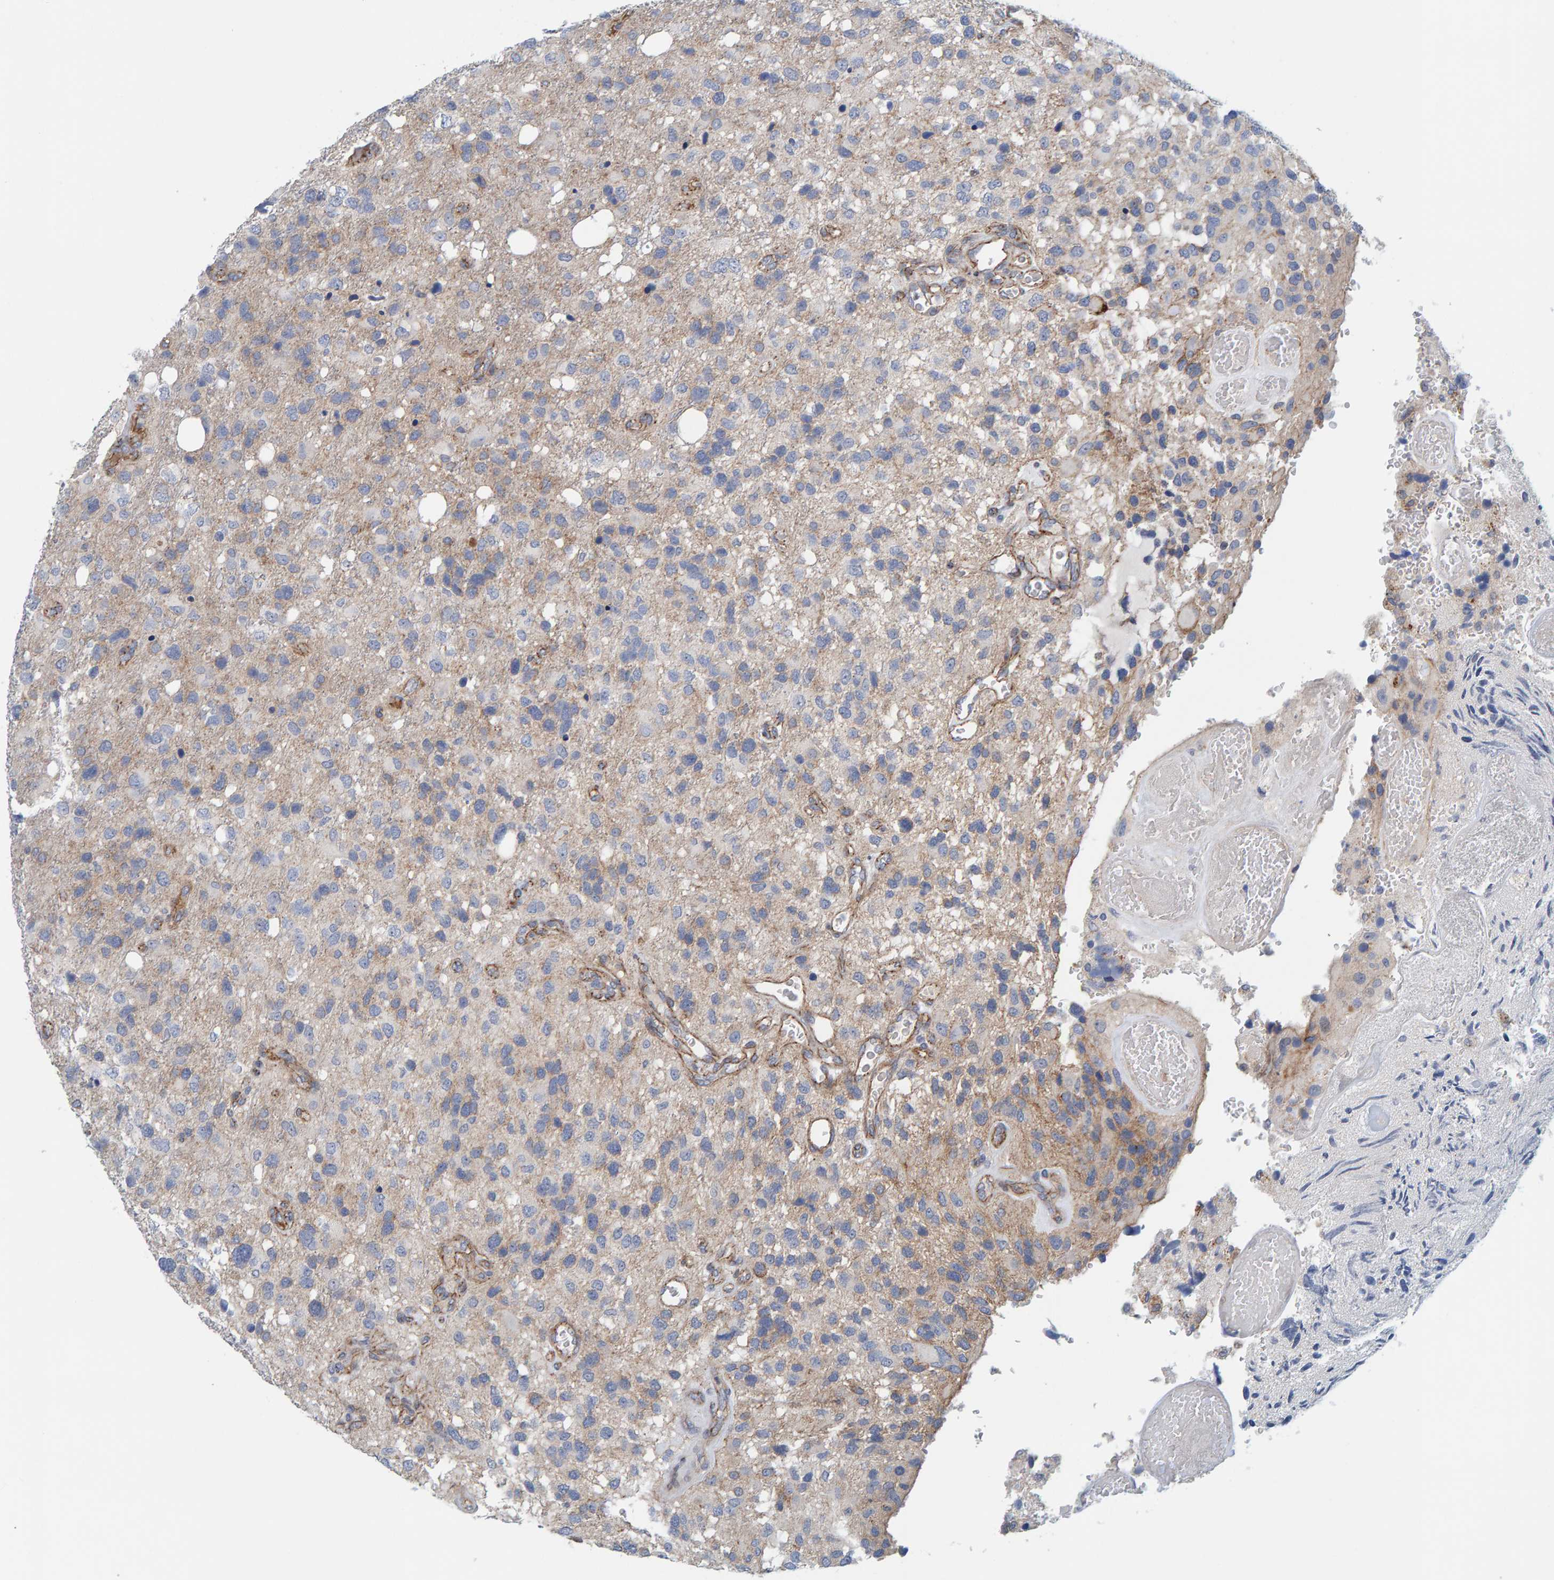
{"staining": {"intensity": "negative", "quantity": "none", "location": "none"}, "tissue": "glioma", "cell_type": "Tumor cells", "image_type": "cancer", "snomed": [{"axis": "morphology", "description": "Glioma, malignant, High grade"}, {"axis": "topography", "description": "Brain"}], "caption": "DAB immunohistochemical staining of high-grade glioma (malignant) displays no significant expression in tumor cells.", "gene": "KRBA2", "patient": {"sex": "female", "age": 58}}